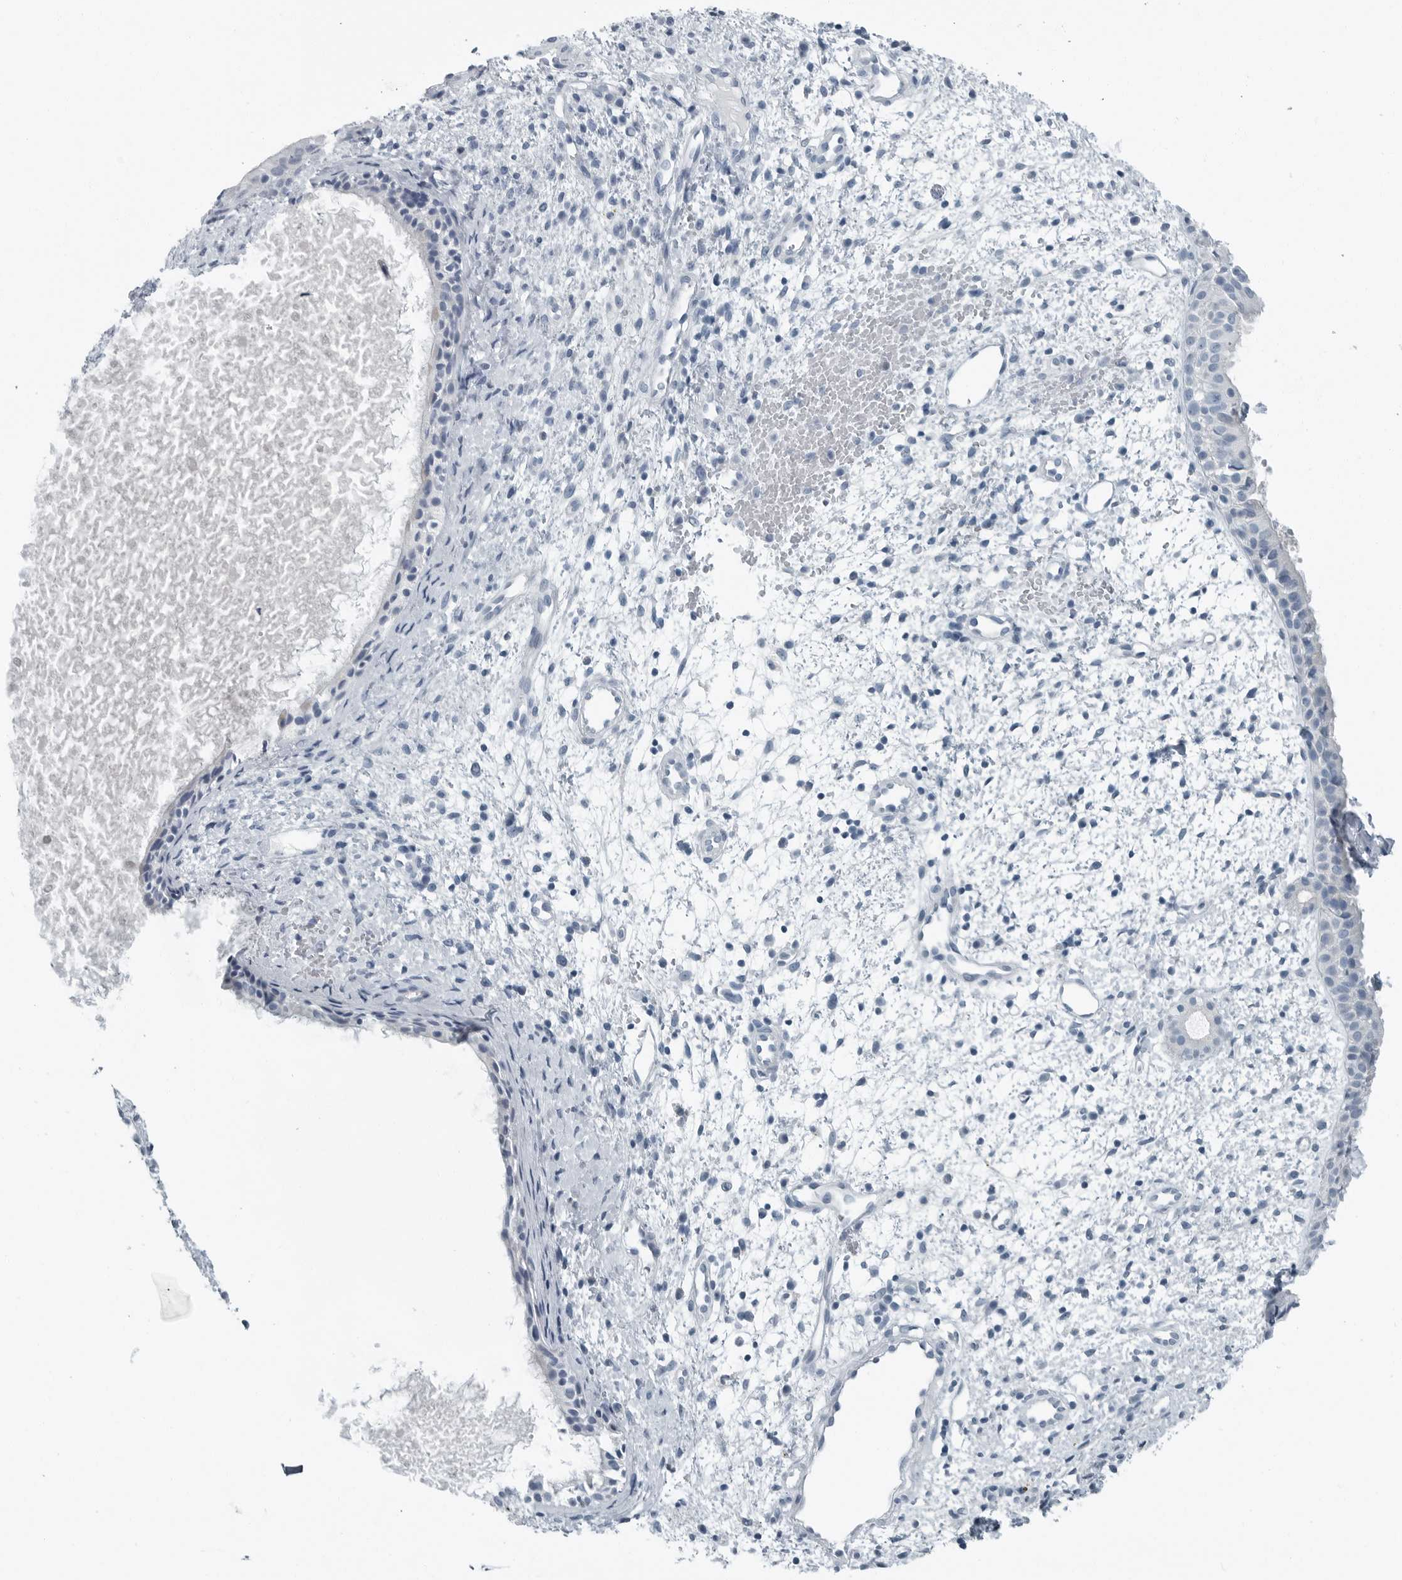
{"staining": {"intensity": "negative", "quantity": "none", "location": "none"}, "tissue": "nasopharynx", "cell_type": "Respiratory epithelial cells", "image_type": "normal", "snomed": [{"axis": "morphology", "description": "Normal tissue, NOS"}, {"axis": "topography", "description": "Nasopharynx"}], "caption": "Immunohistochemistry (IHC) of benign nasopharynx shows no staining in respiratory epithelial cells.", "gene": "ZPBP2", "patient": {"sex": "male", "age": 22}}